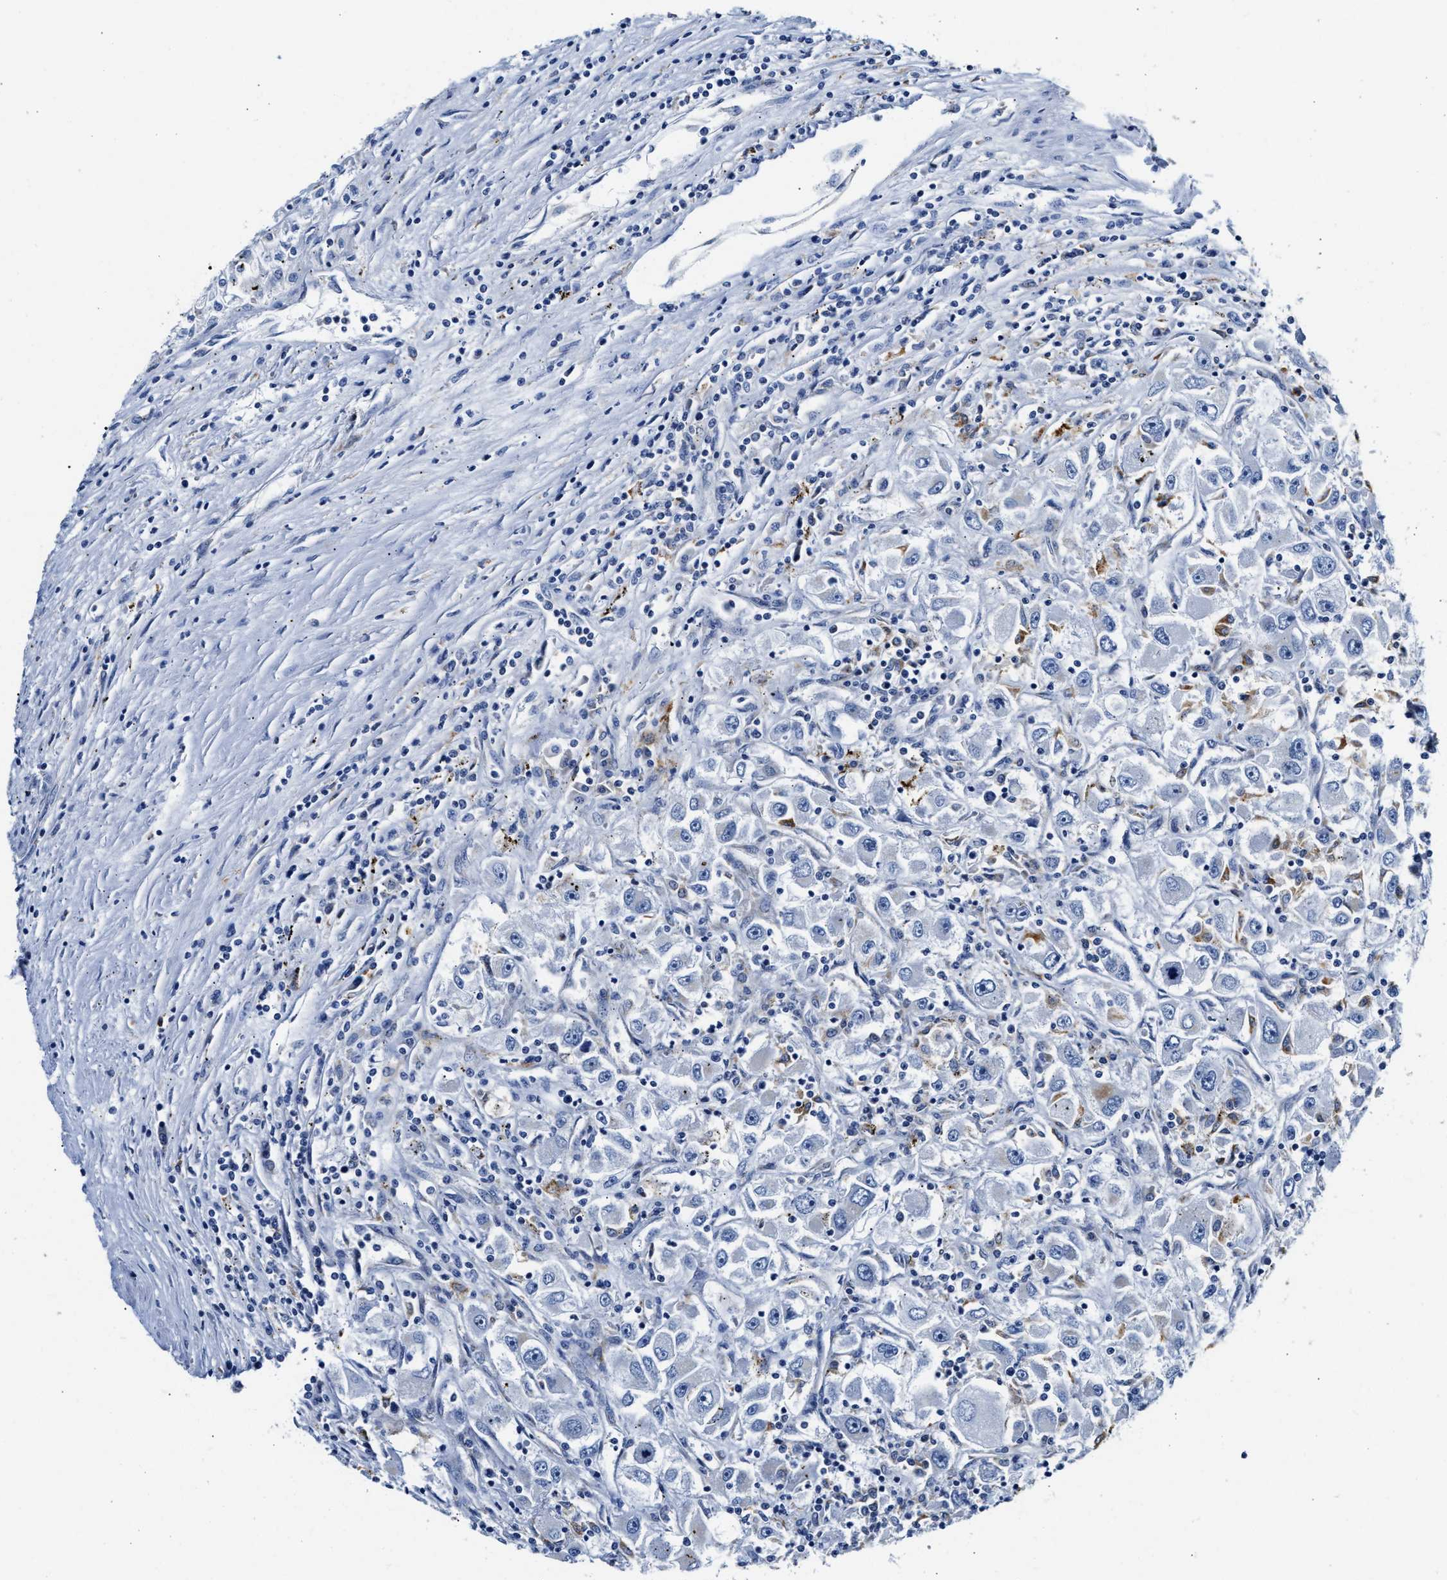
{"staining": {"intensity": "negative", "quantity": "none", "location": "none"}, "tissue": "renal cancer", "cell_type": "Tumor cells", "image_type": "cancer", "snomed": [{"axis": "morphology", "description": "Adenocarcinoma, NOS"}, {"axis": "topography", "description": "Kidney"}], "caption": "This micrograph is of renal adenocarcinoma stained with IHC to label a protein in brown with the nuclei are counter-stained blue. There is no expression in tumor cells.", "gene": "ACADVL", "patient": {"sex": "female", "age": 52}}